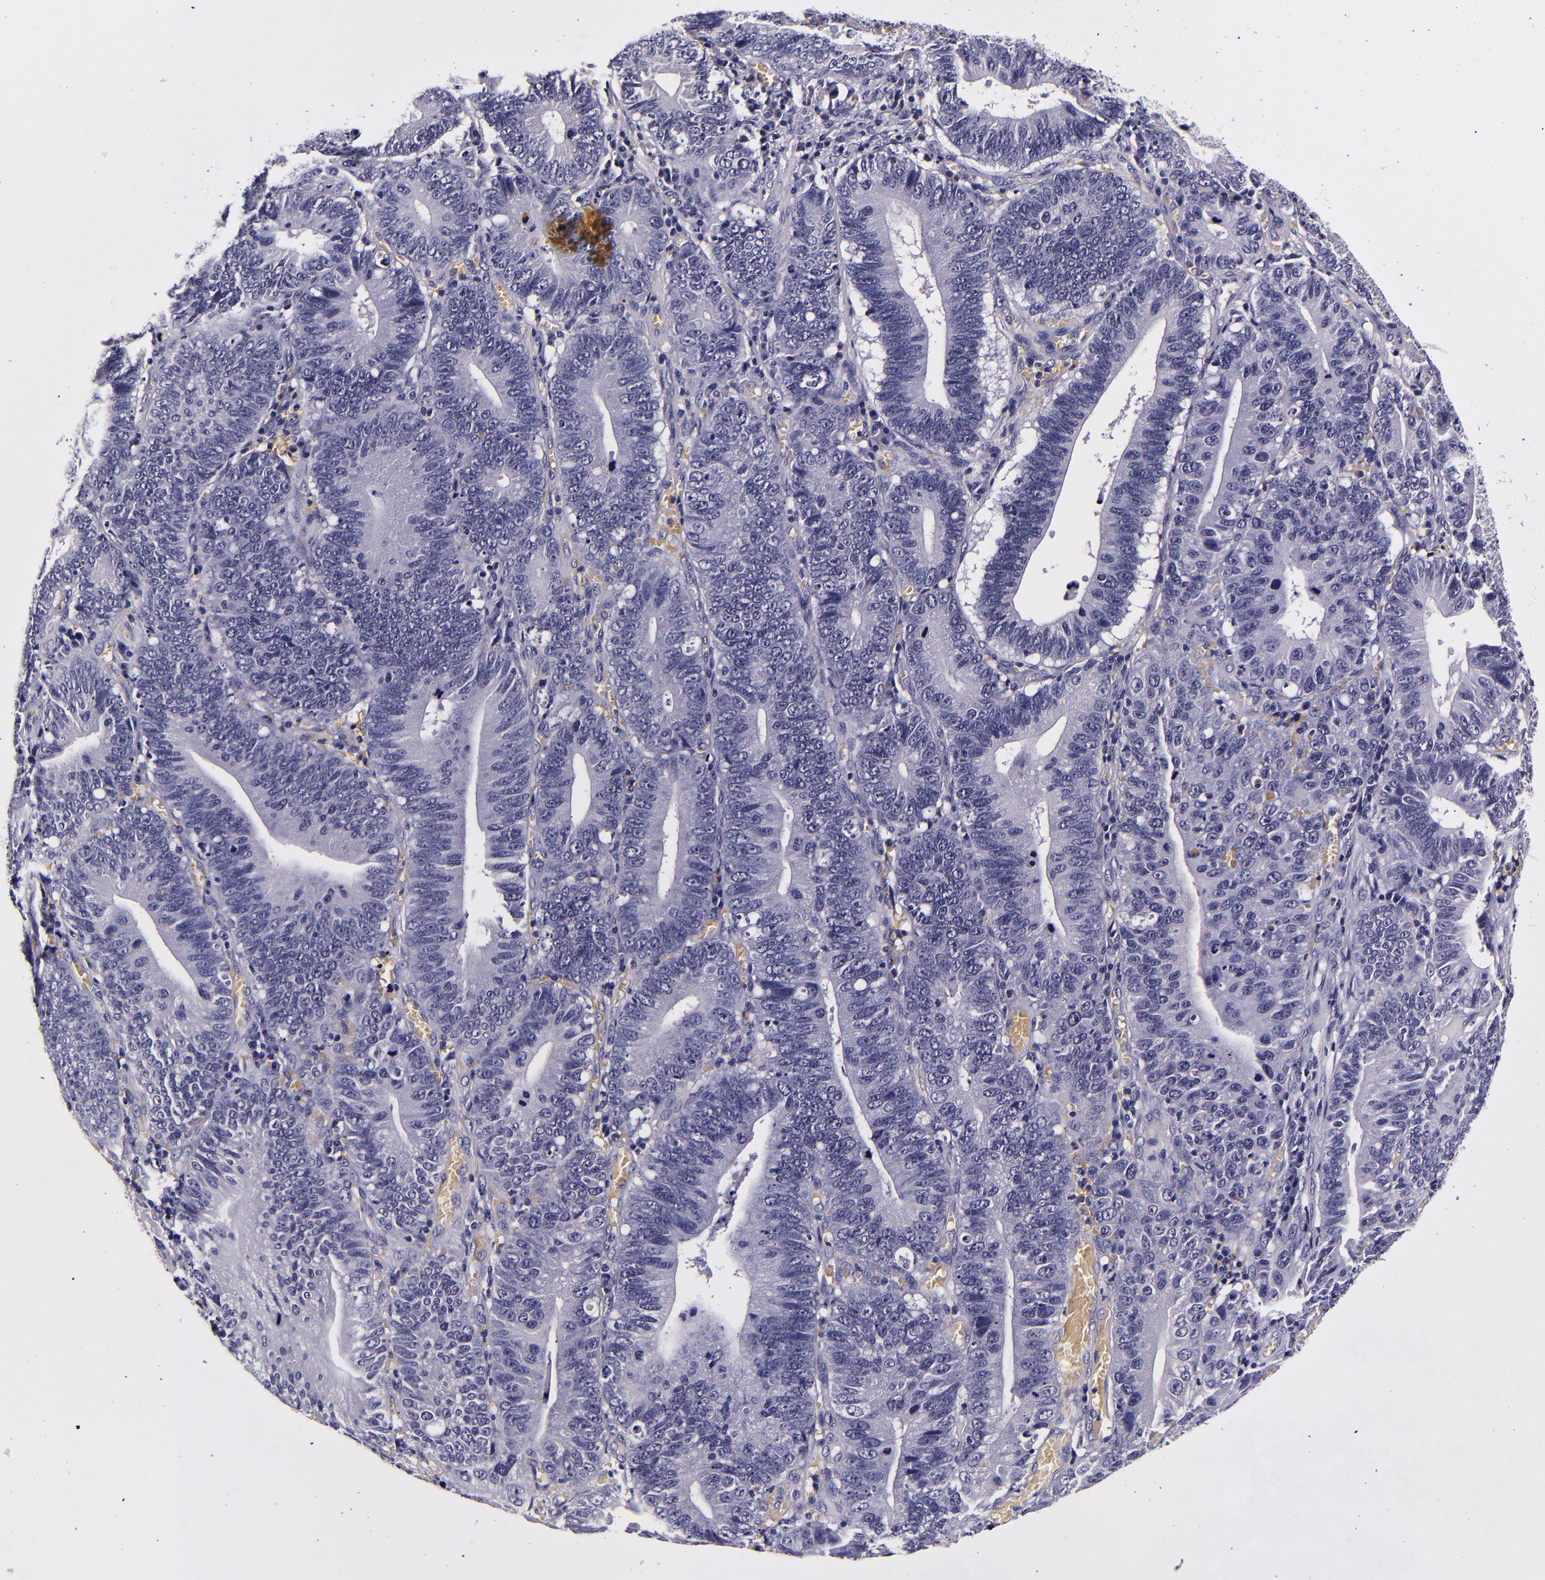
{"staining": {"intensity": "negative", "quantity": "none", "location": "none"}, "tissue": "stomach cancer", "cell_type": "Tumor cells", "image_type": "cancer", "snomed": [{"axis": "morphology", "description": "Adenocarcinoma, NOS"}, {"axis": "topography", "description": "Stomach"}, {"axis": "topography", "description": "Gastric cardia"}], "caption": "Tumor cells show no significant protein staining in stomach adenocarcinoma.", "gene": "FBN1", "patient": {"sex": "male", "age": 59}}